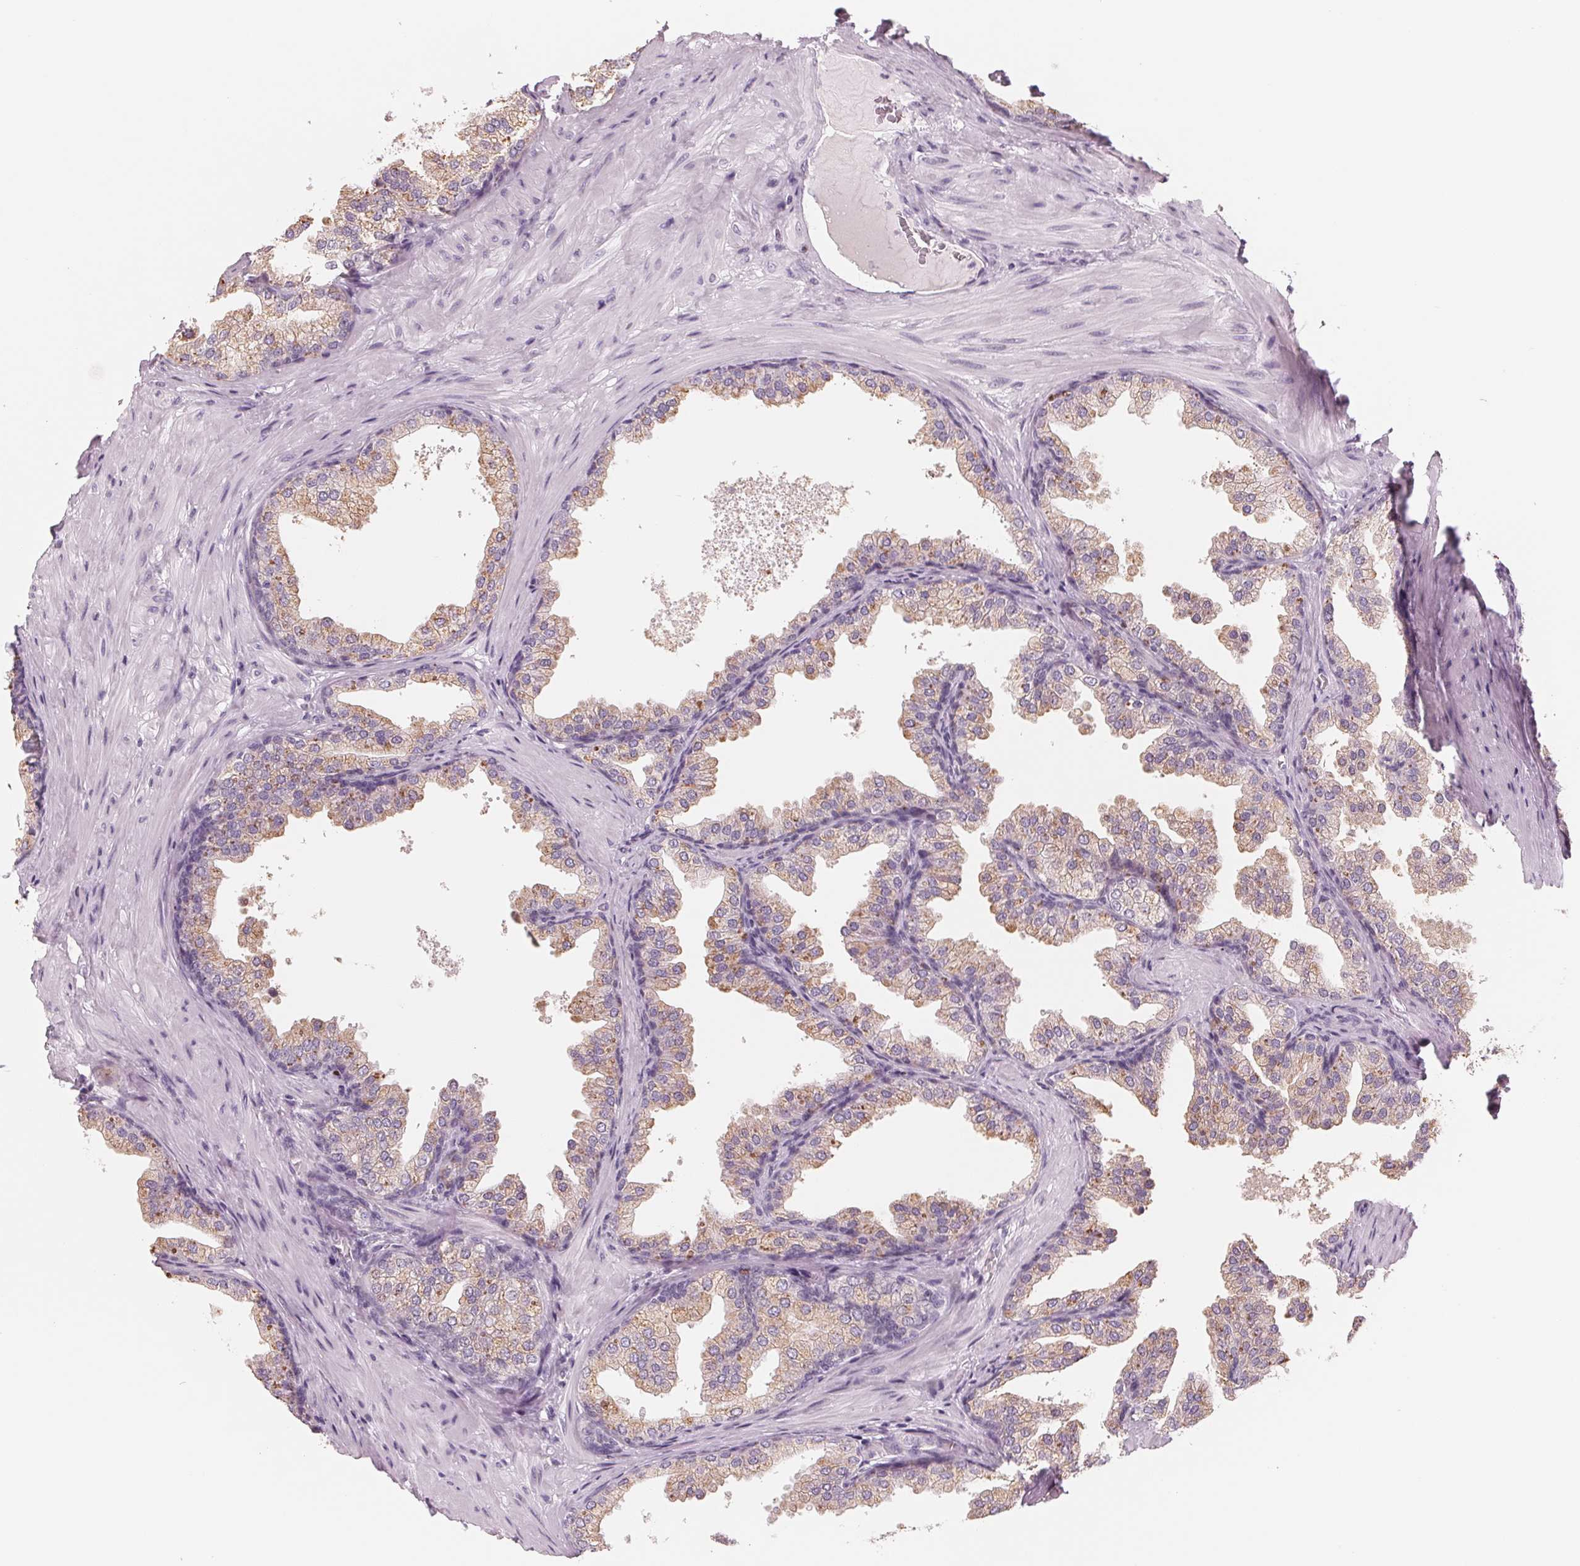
{"staining": {"intensity": "moderate", "quantity": "25%-75%", "location": "cytoplasmic/membranous"}, "tissue": "prostate", "cell_type": "Glandular cells", "image_type": "normal", "snomed": [{"axis": "morphology", "description": "Normal tissue, NOS"}, {"axis": "topography", "description": "Prostate"}], "caption": "Protein expression analysis of benign human prostate reveals moderate cytoplasmic/membranous expression in about 25%-75% of glandular cells.", "gene": "IL9R", "patient": {"sex": "male", "age": 37}}